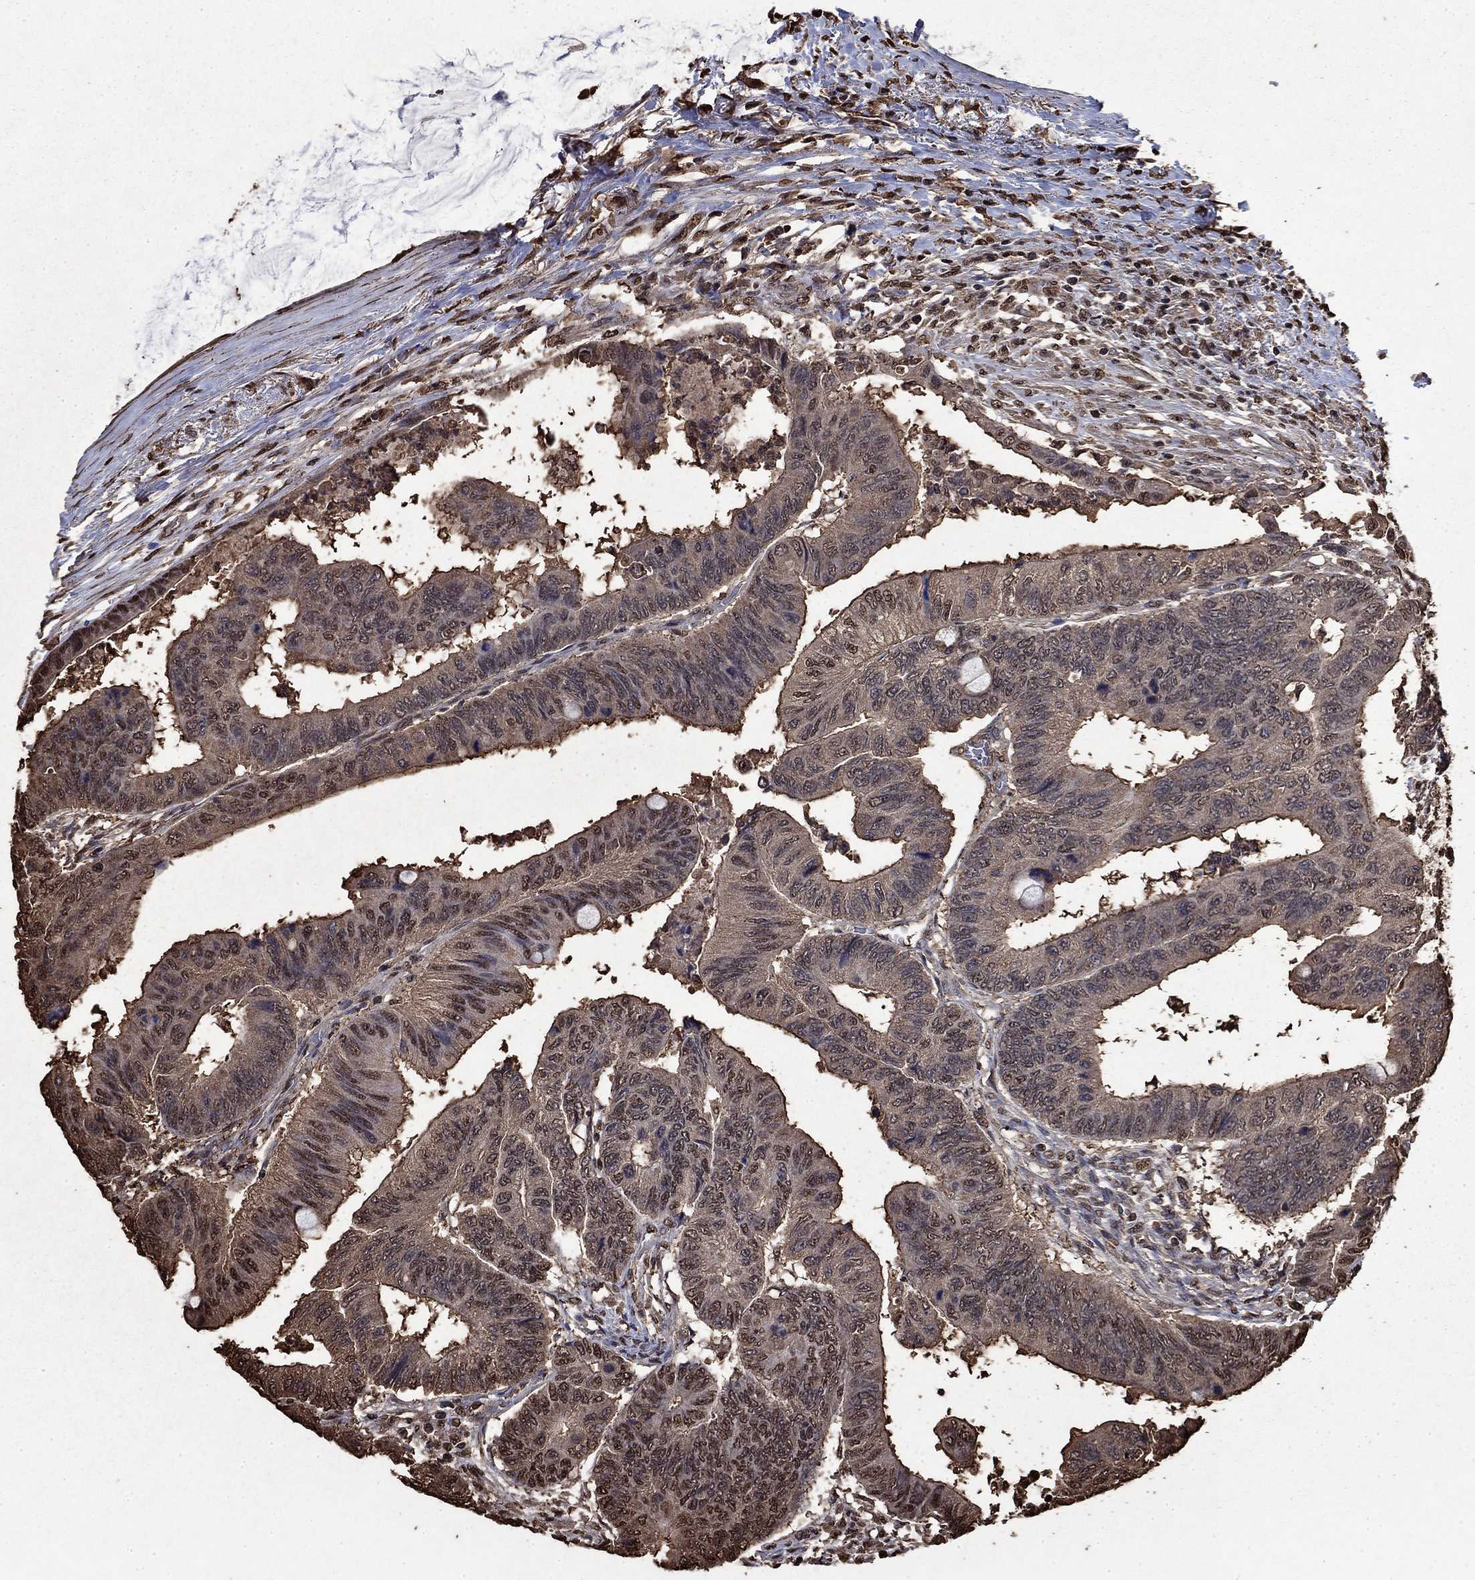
{"staining": {"intensity": "weak", "quantity": "<25%", "location": "cytoplasmic/membranous"}, "tissue": "colorectal cancer", "cell_type": "Tumor cells", "image_type": "cancer", "snomed": [{"axis": "morphology", "description": "Normal tissue, NOS"}, {"axis": "morphology", "description": "Adenocarcinoma, NOS"}, {"axis": "topography", "description": "Rectum"}, {"axis": "topography", "description": "Peripheral nerve tissue"}], "caption": "The photomicrograph exhibits no significant expression in tumor cells of colorectal cancer.", "gene": "GAPDH", "patient": {"sex": "male", "age": 92}}